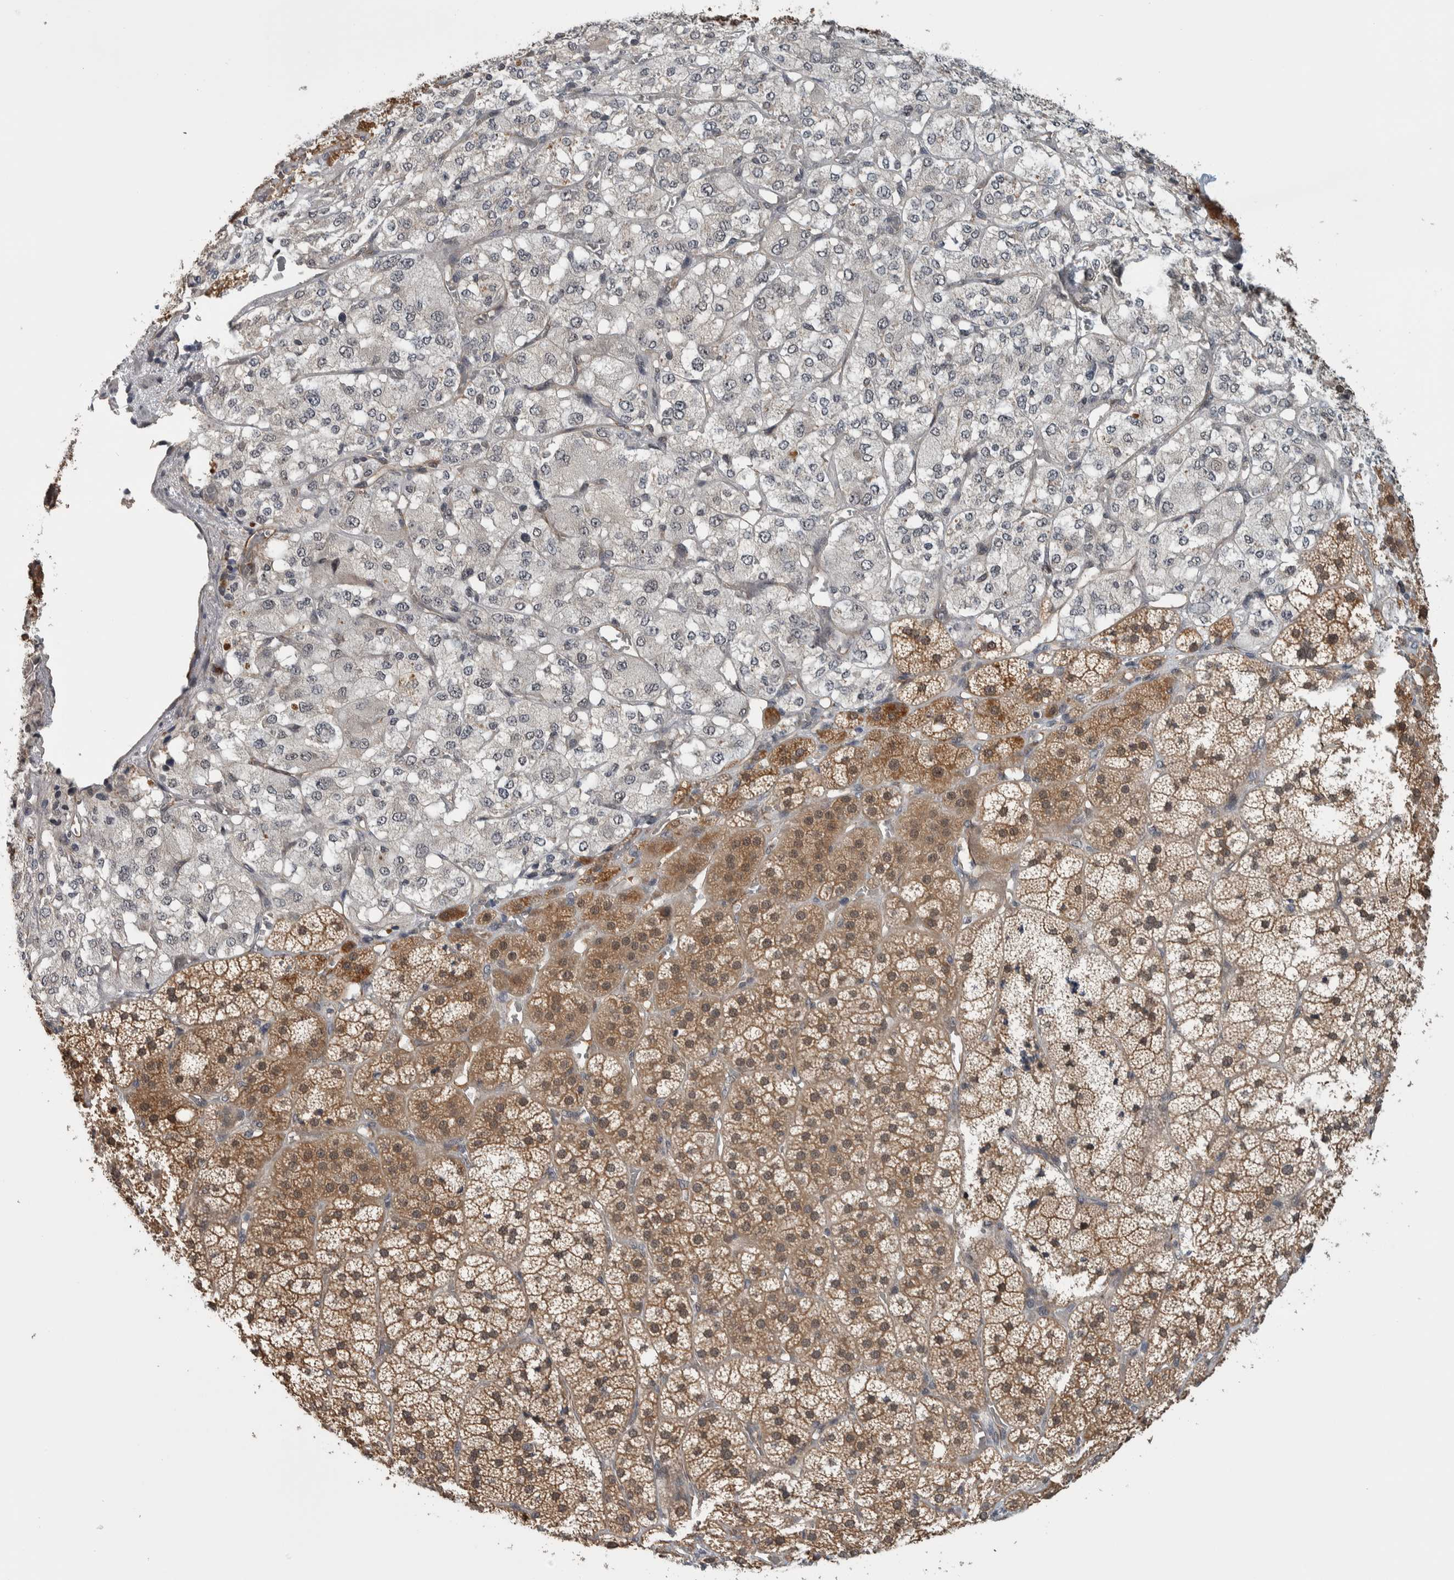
{"staining": {"intensity": "moderate", "quantity": "25%-75%", "location": "cytoplasmic/membranous,nuclear"}, "tissue": "adrenal gland", "cell_type": "Glandular cells", "image_type": "normal", "snomed": [{"axis": "morphology", "description": "Normal tissue, NOS"}, {"axis": "topography", "description": "Adrenal gland"}], "caption": "Protein positivity by IHC reveals moderate cytoplasmic/membranous,nuclear positivity in about 25%-75% of glandular cells in normal adrenal gland. (brown staining indicates protein expression, while blue staining denotes nuclei).", "gene": "PRDM4", "patient": {"sex": "female", "age": 44}}